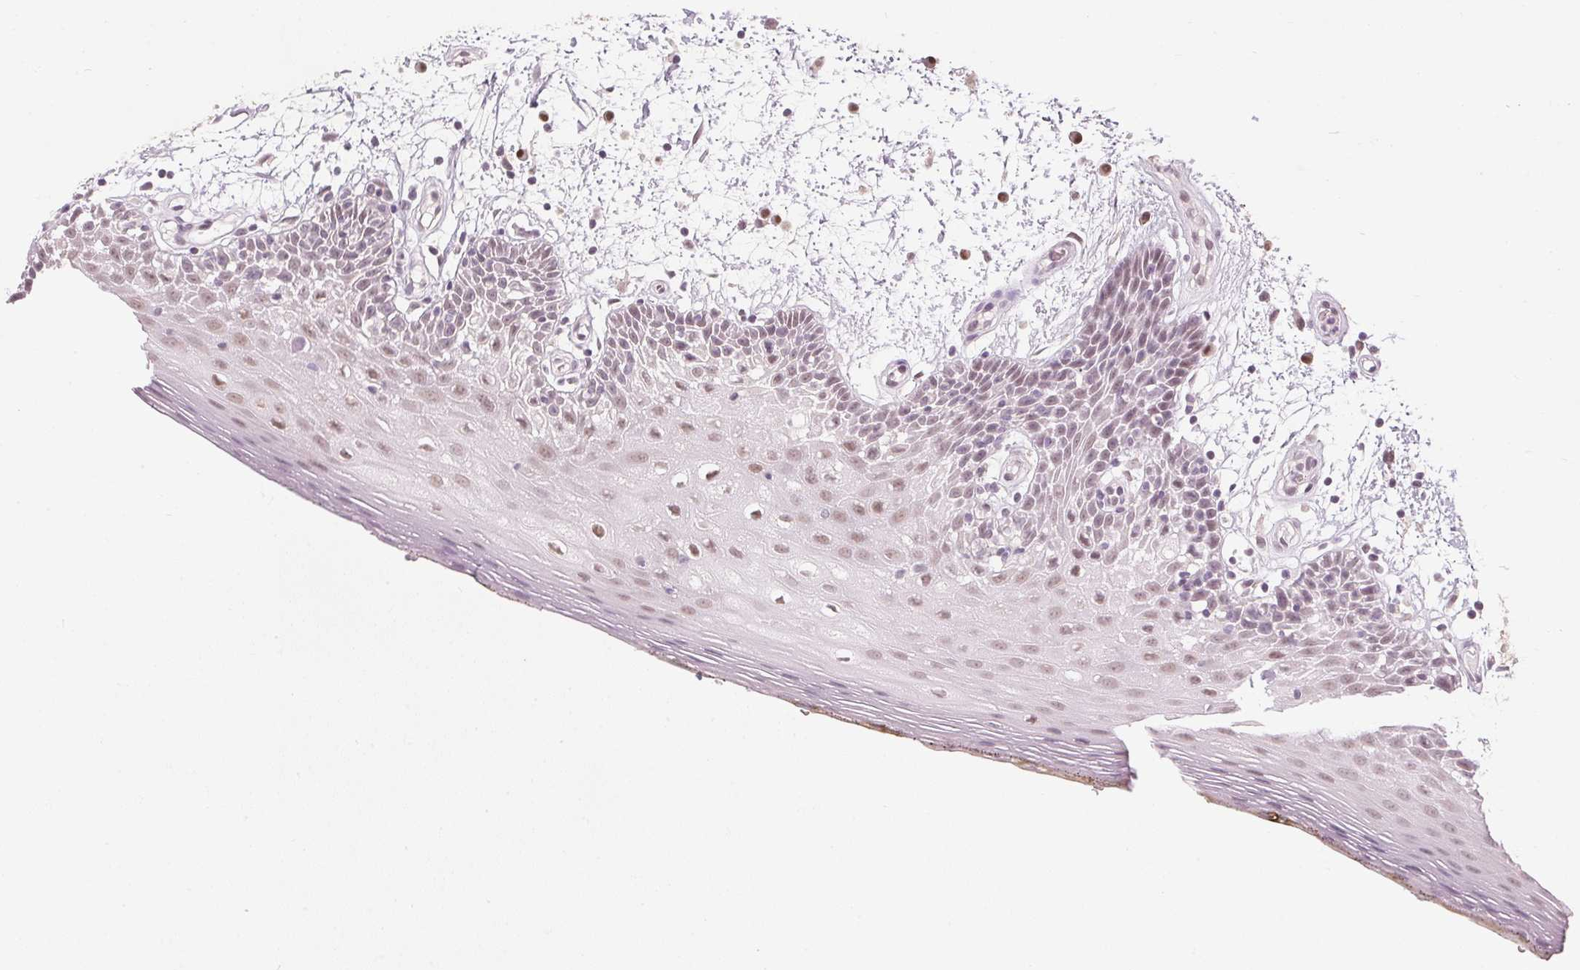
{"staining": {"intensity": "weak", "quantity": "<25%", "location": "nuclear"}, "tissue": "oral mucosa", "cell_type": "Squamous epithelial cells", "image_type": "normal", "snomed": [{"axis": "morphology", "description": "Normal tissue, NOS"}, {"axis": "morphology", "description": "Squamous cell carcinoma, NOS"}, {"axis": "topography", "description": "Oral tissue"}, {"axis": "topography", "description": "Head-Neck"}], "caption": "The histopathology image shows no staining of squamous epithelial cells in normal oral mucosa.", "gene": "ENSG00000267001", "patient": {"sex": "male", "age": 52}}